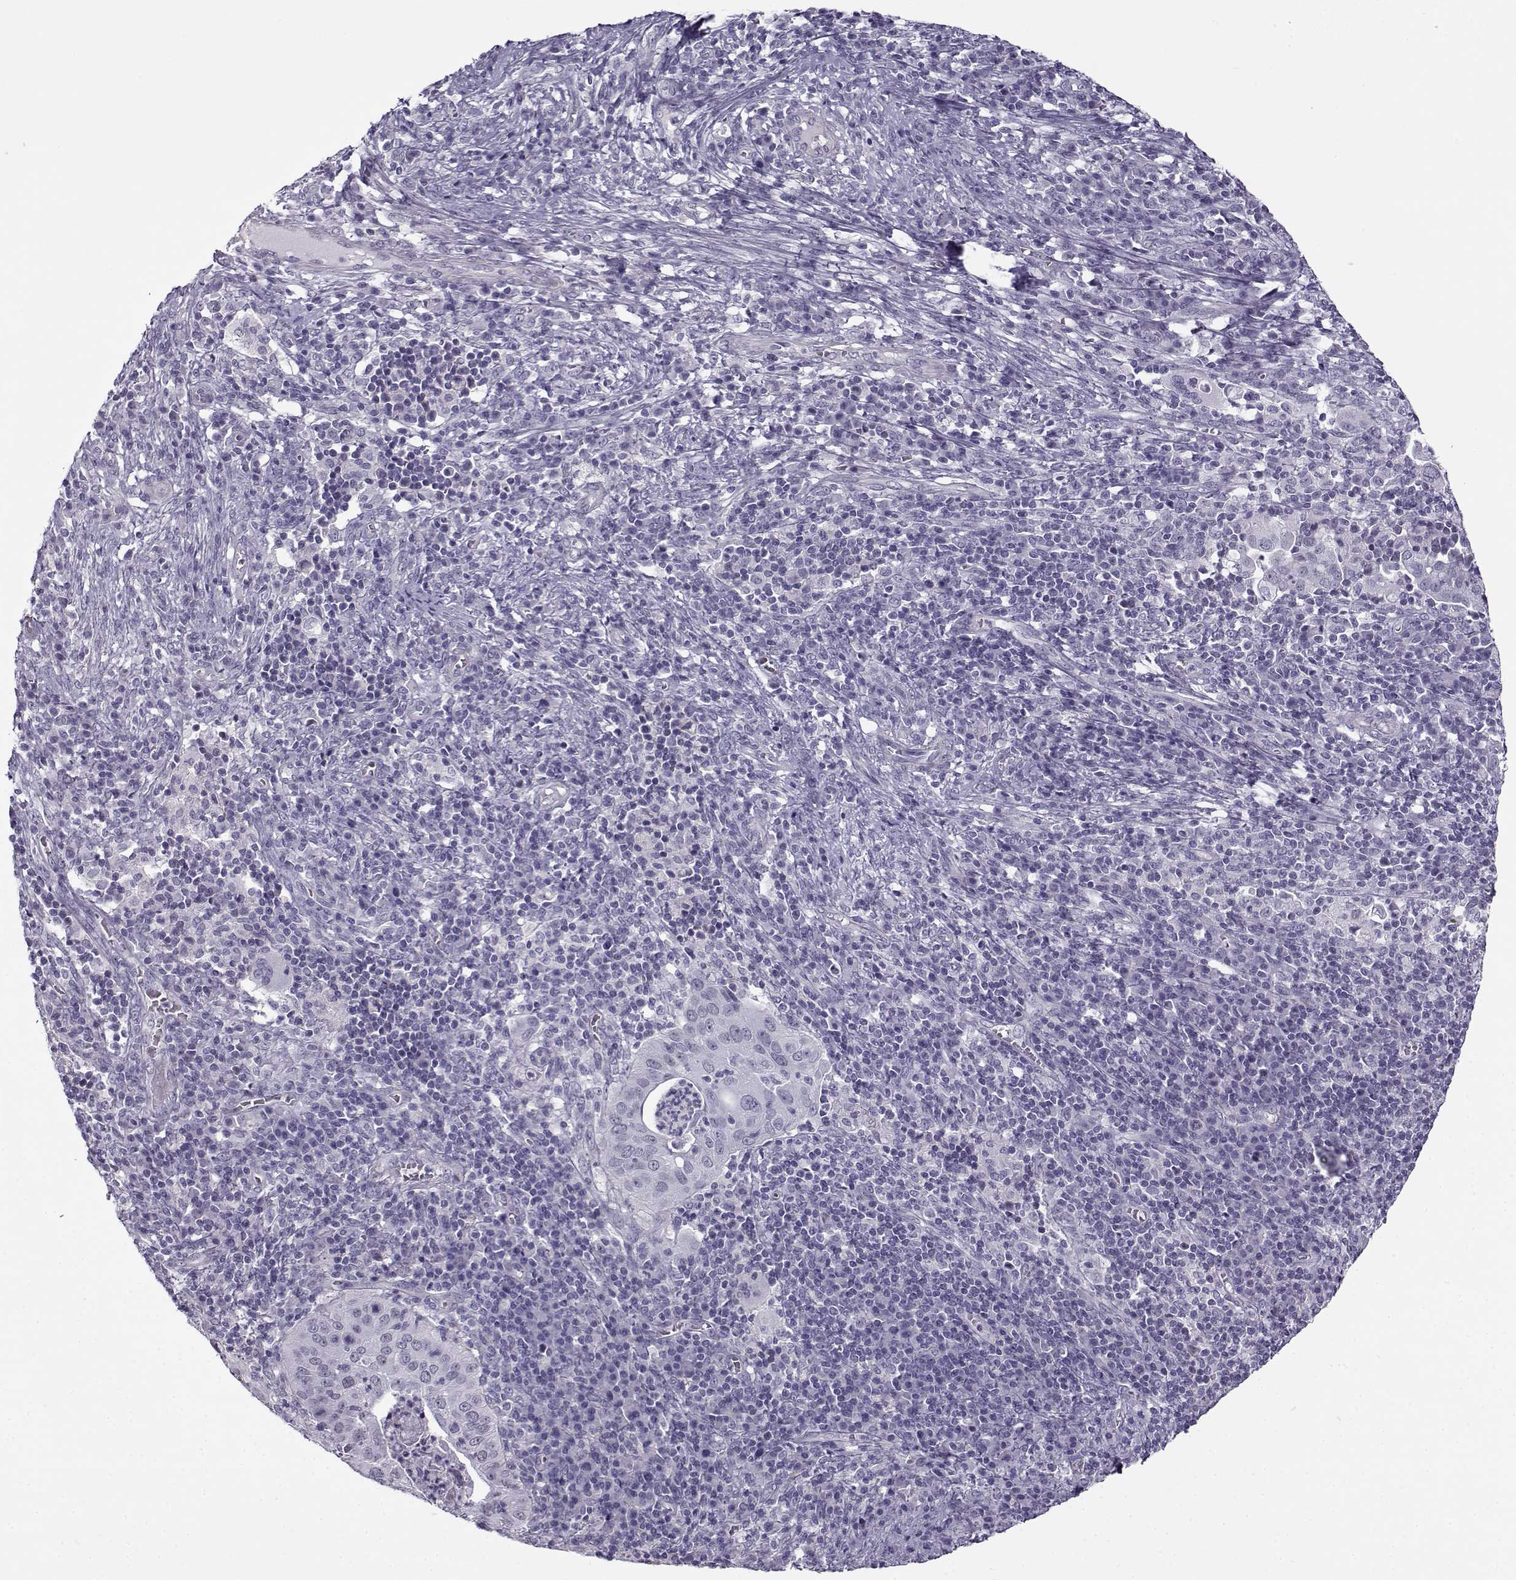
{"staining": {"intensity": "negative", "quantity": "none", "location": "none"}, "tissue": "cervical cancer", "cell_type": "Tumor cells", "image_type": "cancer", "snomed": [{"axis": "morphology", "description": "Squamous cell carcinoma, NOS"}, {"axis": "topography", "description": "Cervix"}], "caption": "There is no significant staining in tumor cells of cervical cancer.", "gene": "TEX55", "patient": {"sex": "female", "age": 39}}